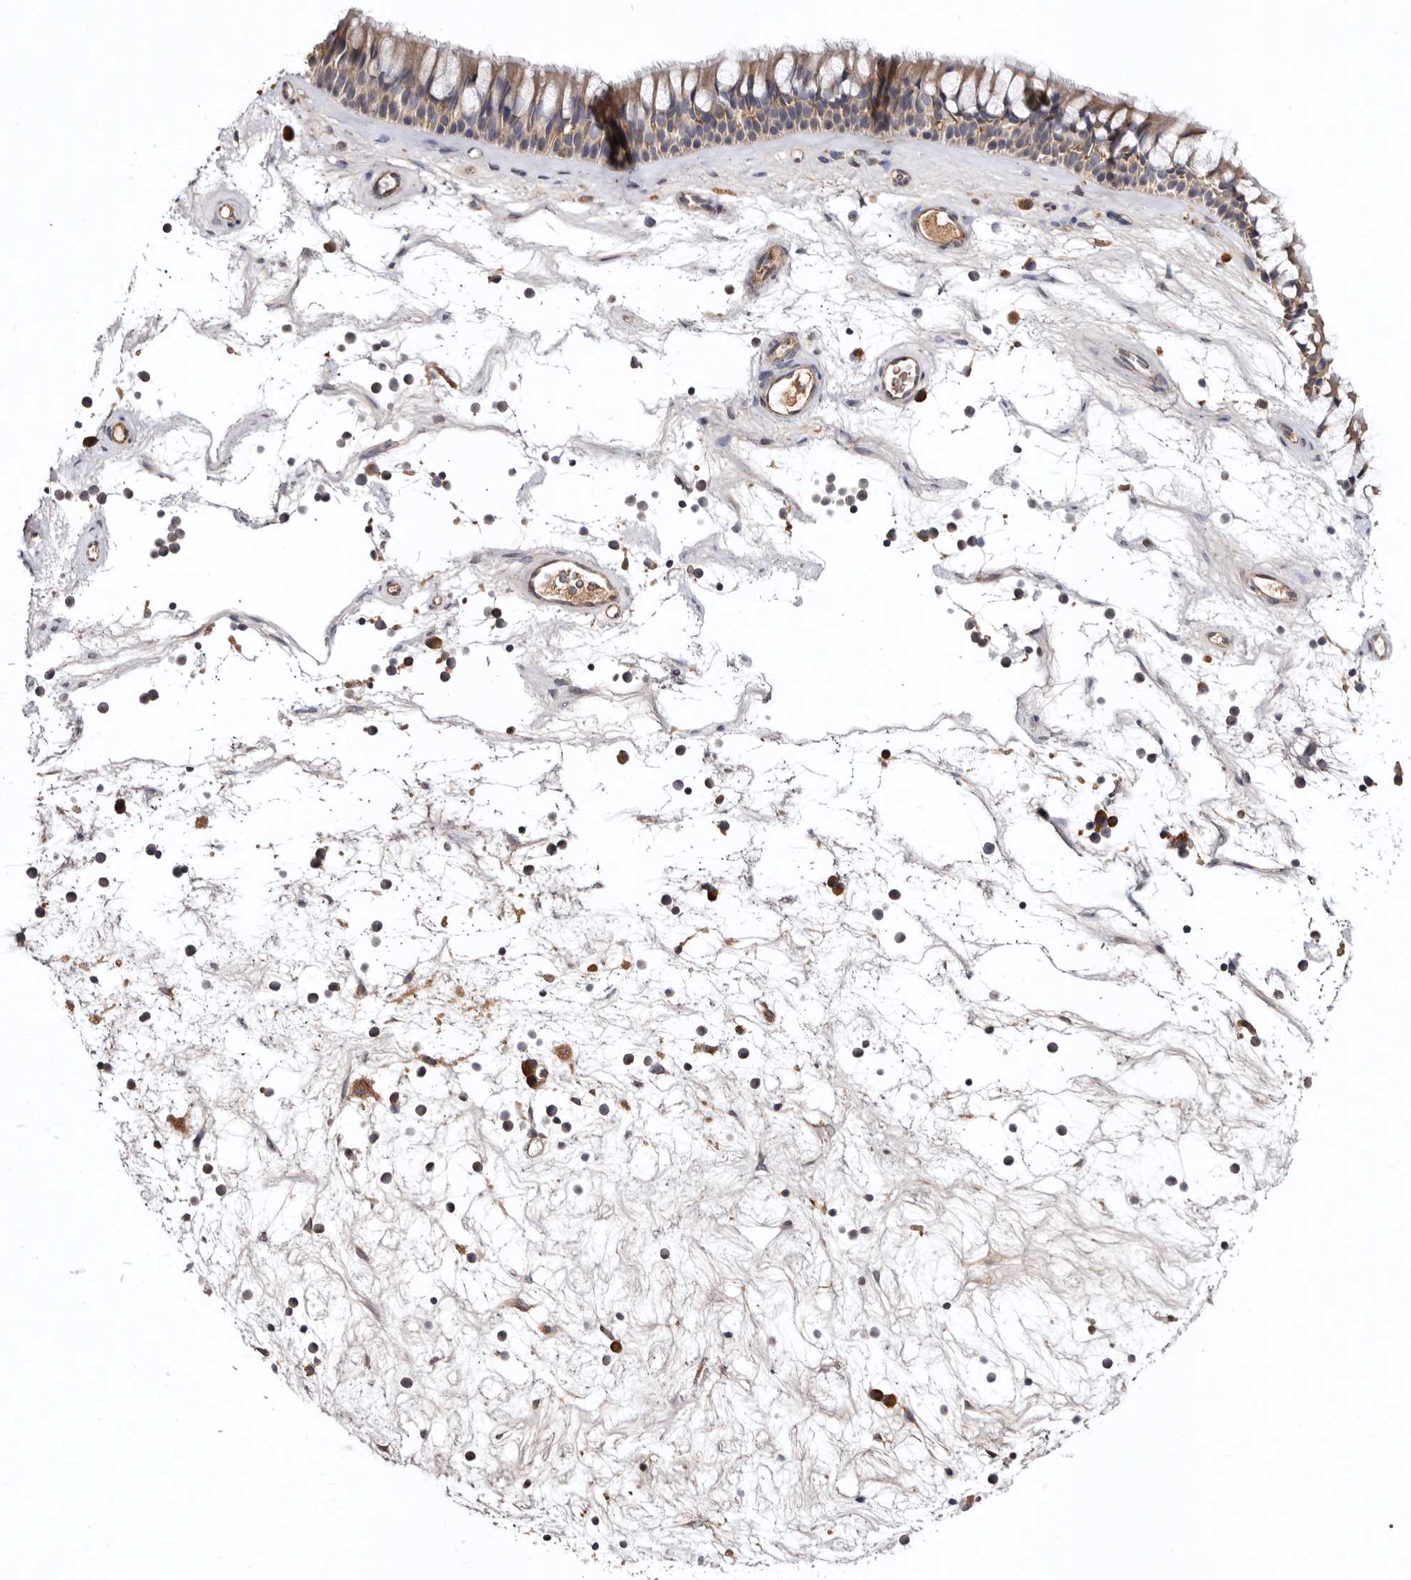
{"staining": {"intensity": "moderate", "quantity": ">75%", "location": "cytoplasmic/membranous"}, "tissue": "nasopharynx", "cell_type": "Respiratory epithelial cells", "image_type": "normal", "snomed": [{"axis": "morphology", "description": "Normal tissue, NOS"}, {"axis": "topography", "description": "Nasopharynx"}], "caption": "Immunohistochemical staining of normal nasopharynx shows medium levels of moderate cytoplasmic/membranous positivity in approximately >75% of respiratory epithelial cells. Immunohistochemistry (ihc) stains the protein in brown and the nuclei are stained blue.", "gene": "INKA2", "patient": {"sex": "male", "age": 64}}